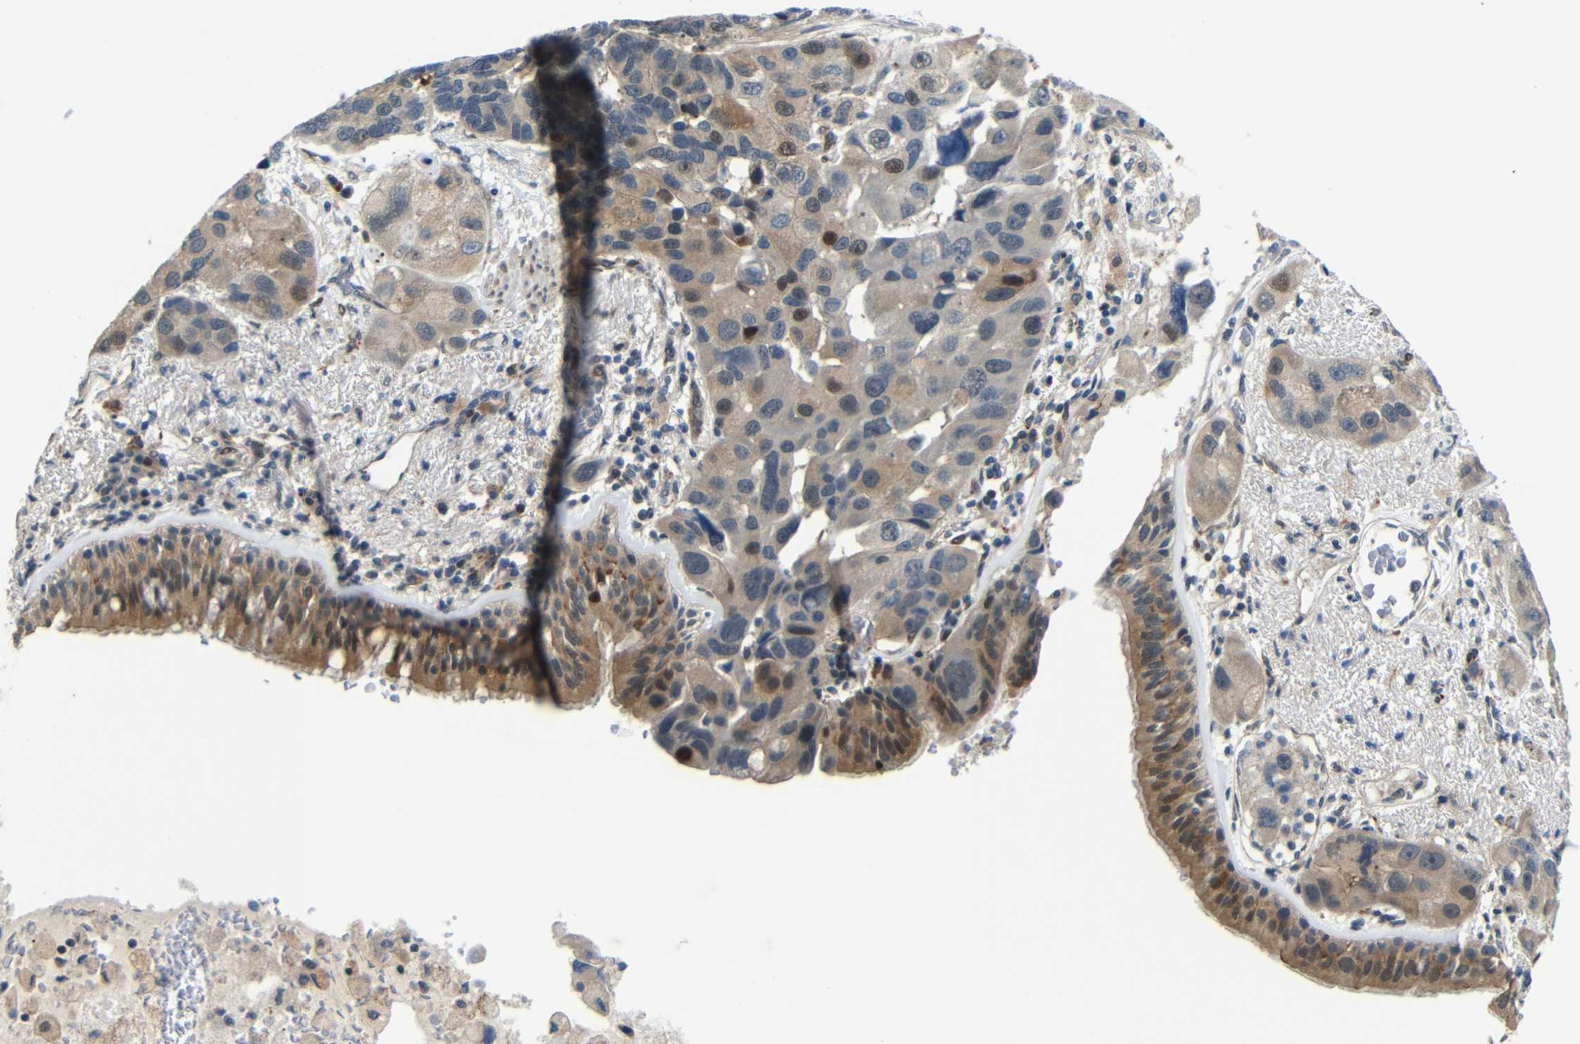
{"staining": {"intensity": "moderate", "quantity": ">75%", "location": "cytoplasmic/membranous"}, "tissue": "bronchus", "cell_type": "Respiratory epithelial cells", "image_type": "normal", "snomed": [{"axis": "morphology", "description": "Normal tissue, NOS"}, {"axis": "morphology", "description": "Adenocarcinoma, NOS"}, {"axis": "morphology", "description": "Adenocarcinoma, metastatic, NOS"}, {"axis": "topography", "description": "Lymph node"}, {"axis": "topography", "description": "Bronchus"}, {"axis": "topography", "description": "Lung"}], "caption": "Normal bronchus shows moderate cytoplasmic/membranous staining in about >75% of respiratory epithelial cells.", "gene": "SYDE1", "patient": {"sex": "female", "age": 54}}